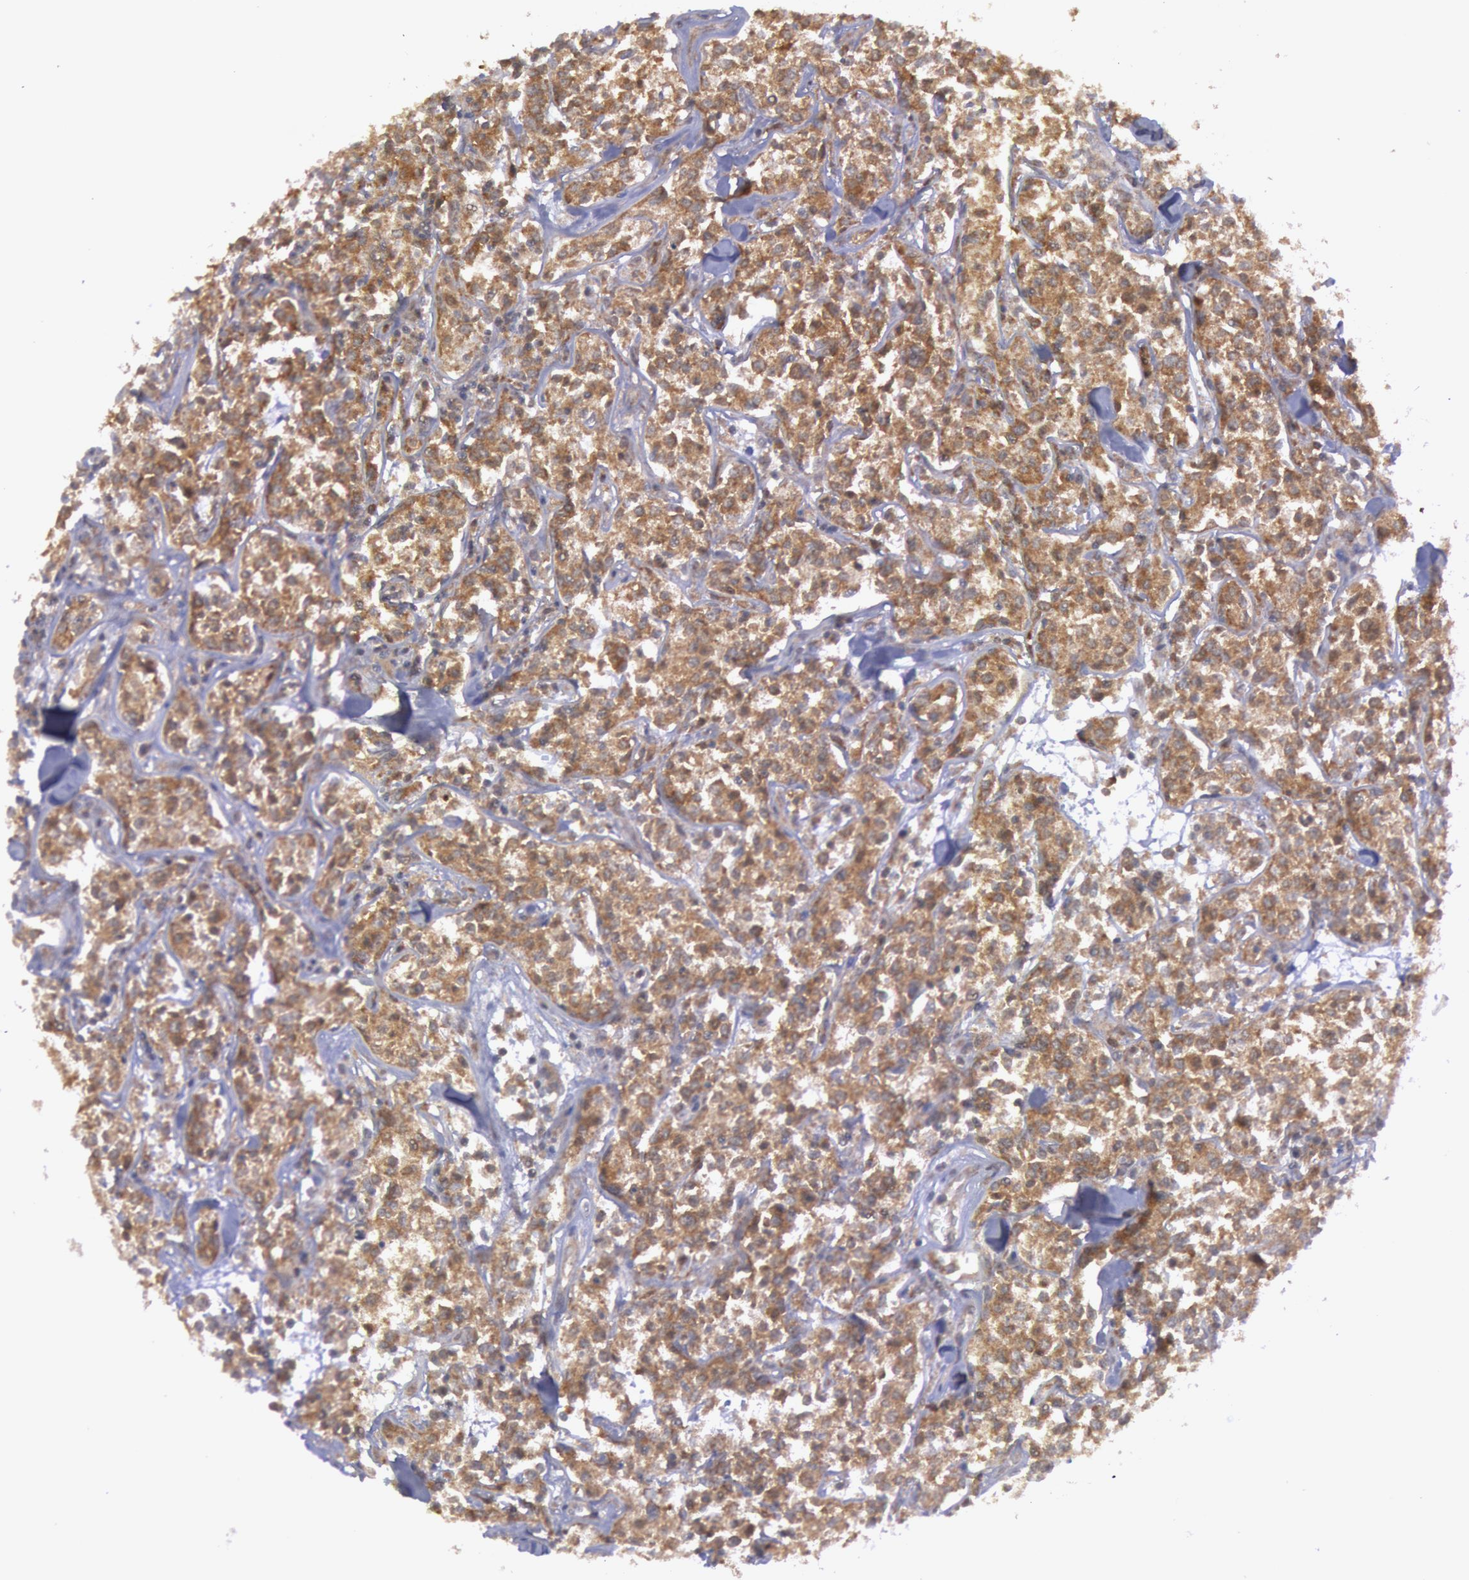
{"staining": {"intensity": "moderate", "quantity": ">75%", "location": "cytoplasmic/membranous"}, "tissue": "lymphoma", "cell_type": "Tumor cells", "image_type": "cancer", "snomed": [{"axis": "morphology", "description": "Malignant lymphoma, non-Hodgkin's type, Low grade"}, {"axis": "topography", "description": "Small intestine"}], "caption": "Immunohistochemistry (IHC) micrograph of neoplastic tissue: human lymphoma stained using immunohistochemistry (IHC) exhibits medium levels of moderate protein expression localized specifically in the cytoplasmic/membranous of tumor cells, appearing as a cytoplasmic/membranous brown color.", "gene": "BRAF", "patient": {"sex": "female", "age": 59}}